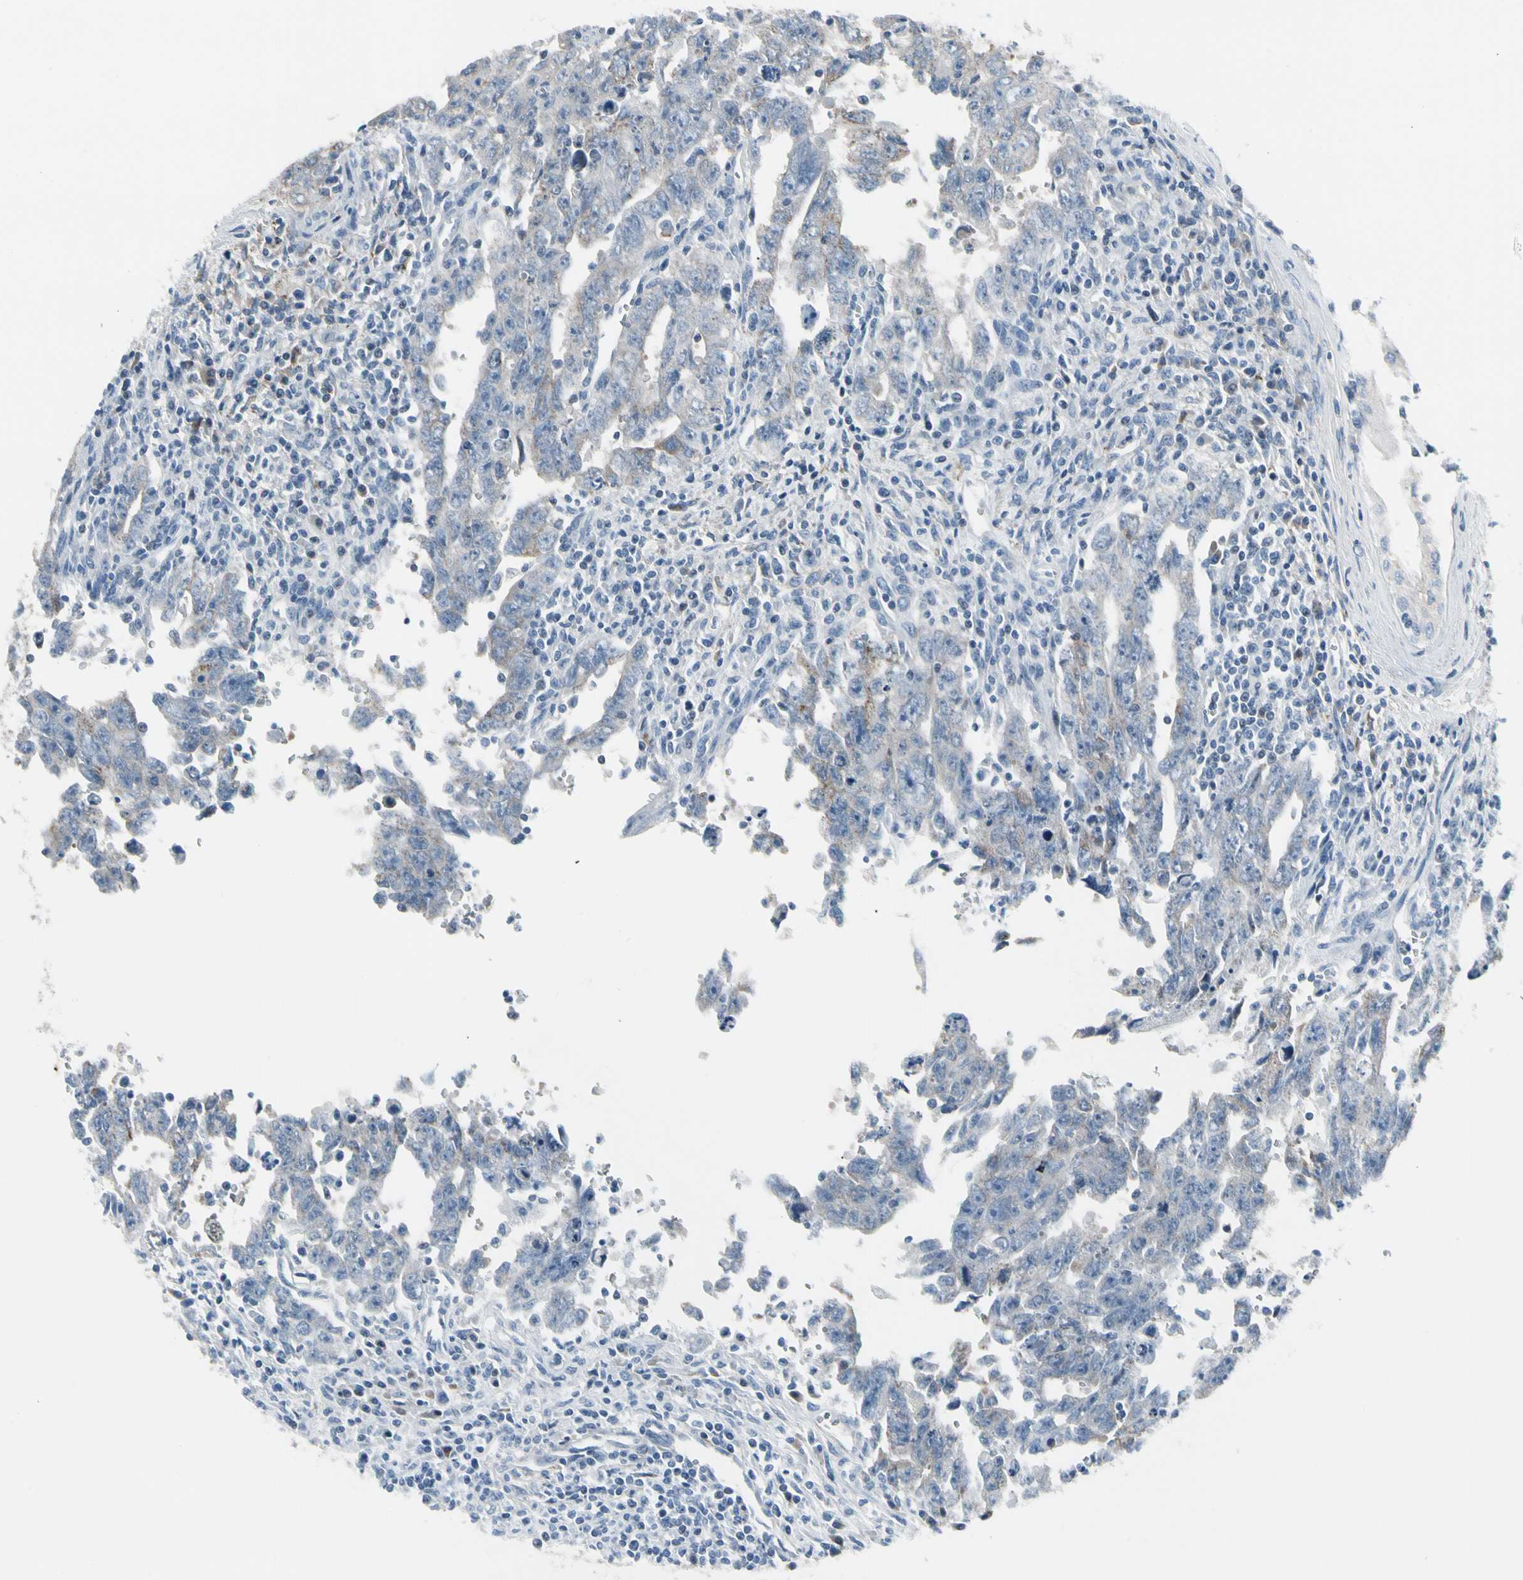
{"staining": {"intensity": "moderate", "quantity": "<25%", "location": "cytoplasmic/membranous"}, "tissue": "testis cancer", "cell_type": "Tumor cells", "image_type": "cancer", "snomed": [{"axis": "morphology", "description": "Carcinoma, Embryonal, NOS"}, {"axis": "topography", "description": "Testis"}], "caption": "Brown immunohistochemical staining in human testis cancer (embryonal carcinoma) shows moderate cytoplasmic/membranous staining in about <25% of tumor cells.", "gene": "PIGR", "patient": {"sex": "male", "age": 28}}